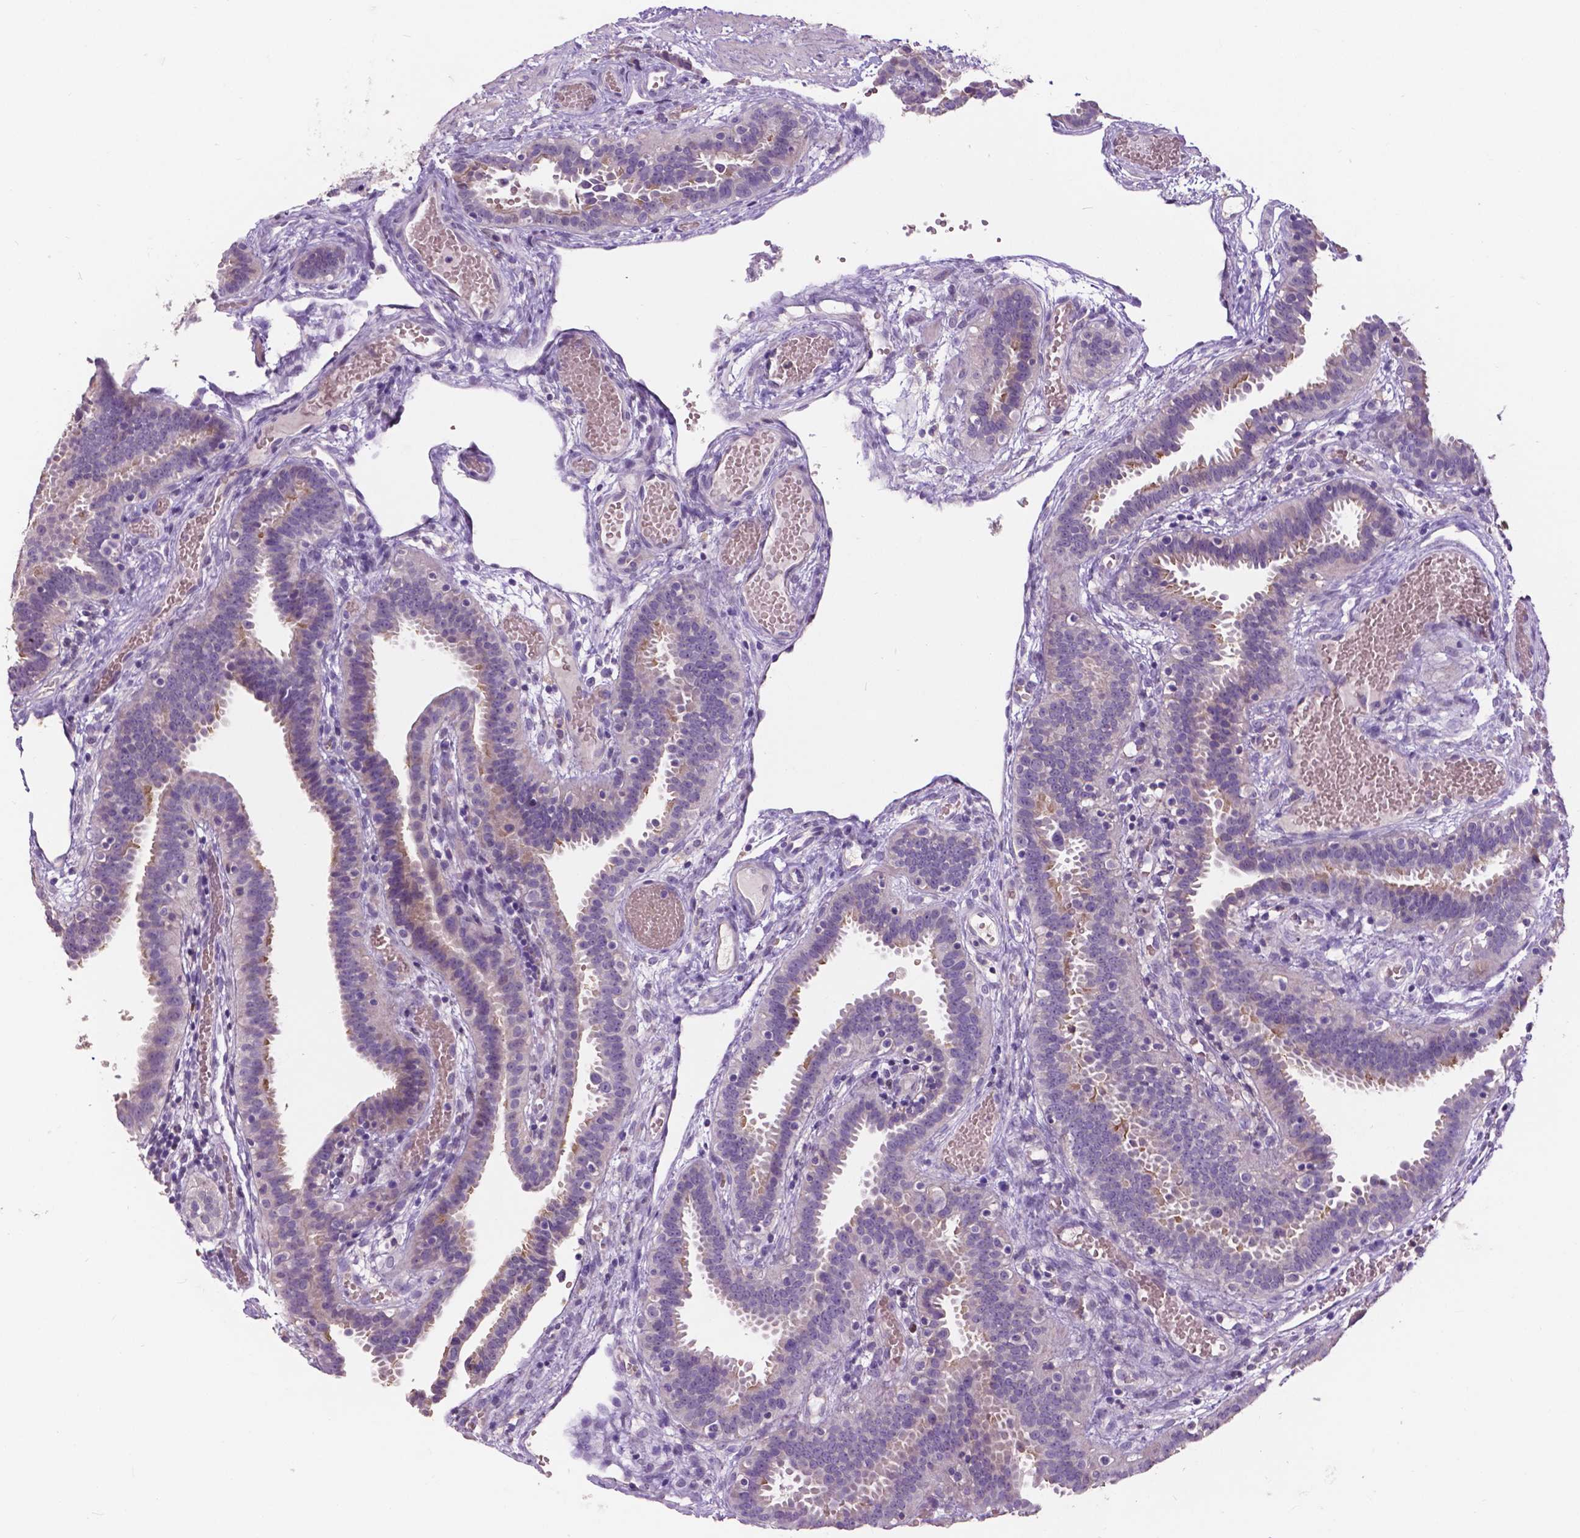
{"staining": {"intensity": "negative", "quantity": "none", "location": "none"}, "tissue": "fallopian tube", "cell_type": "Glandular cells", "image_type": "normal", "snomed": [{"axis": "morphology", "description": "Normal tissue, NOS"}, {"axis": "topography", "description": "Fallopian tube"}], "caption": "The histopathology image demonstrates no staining of glandular cells in unremarkable fallopian tube.", "gene": "PLSCR1", "patient": {"sex": "female", "age": 37}}